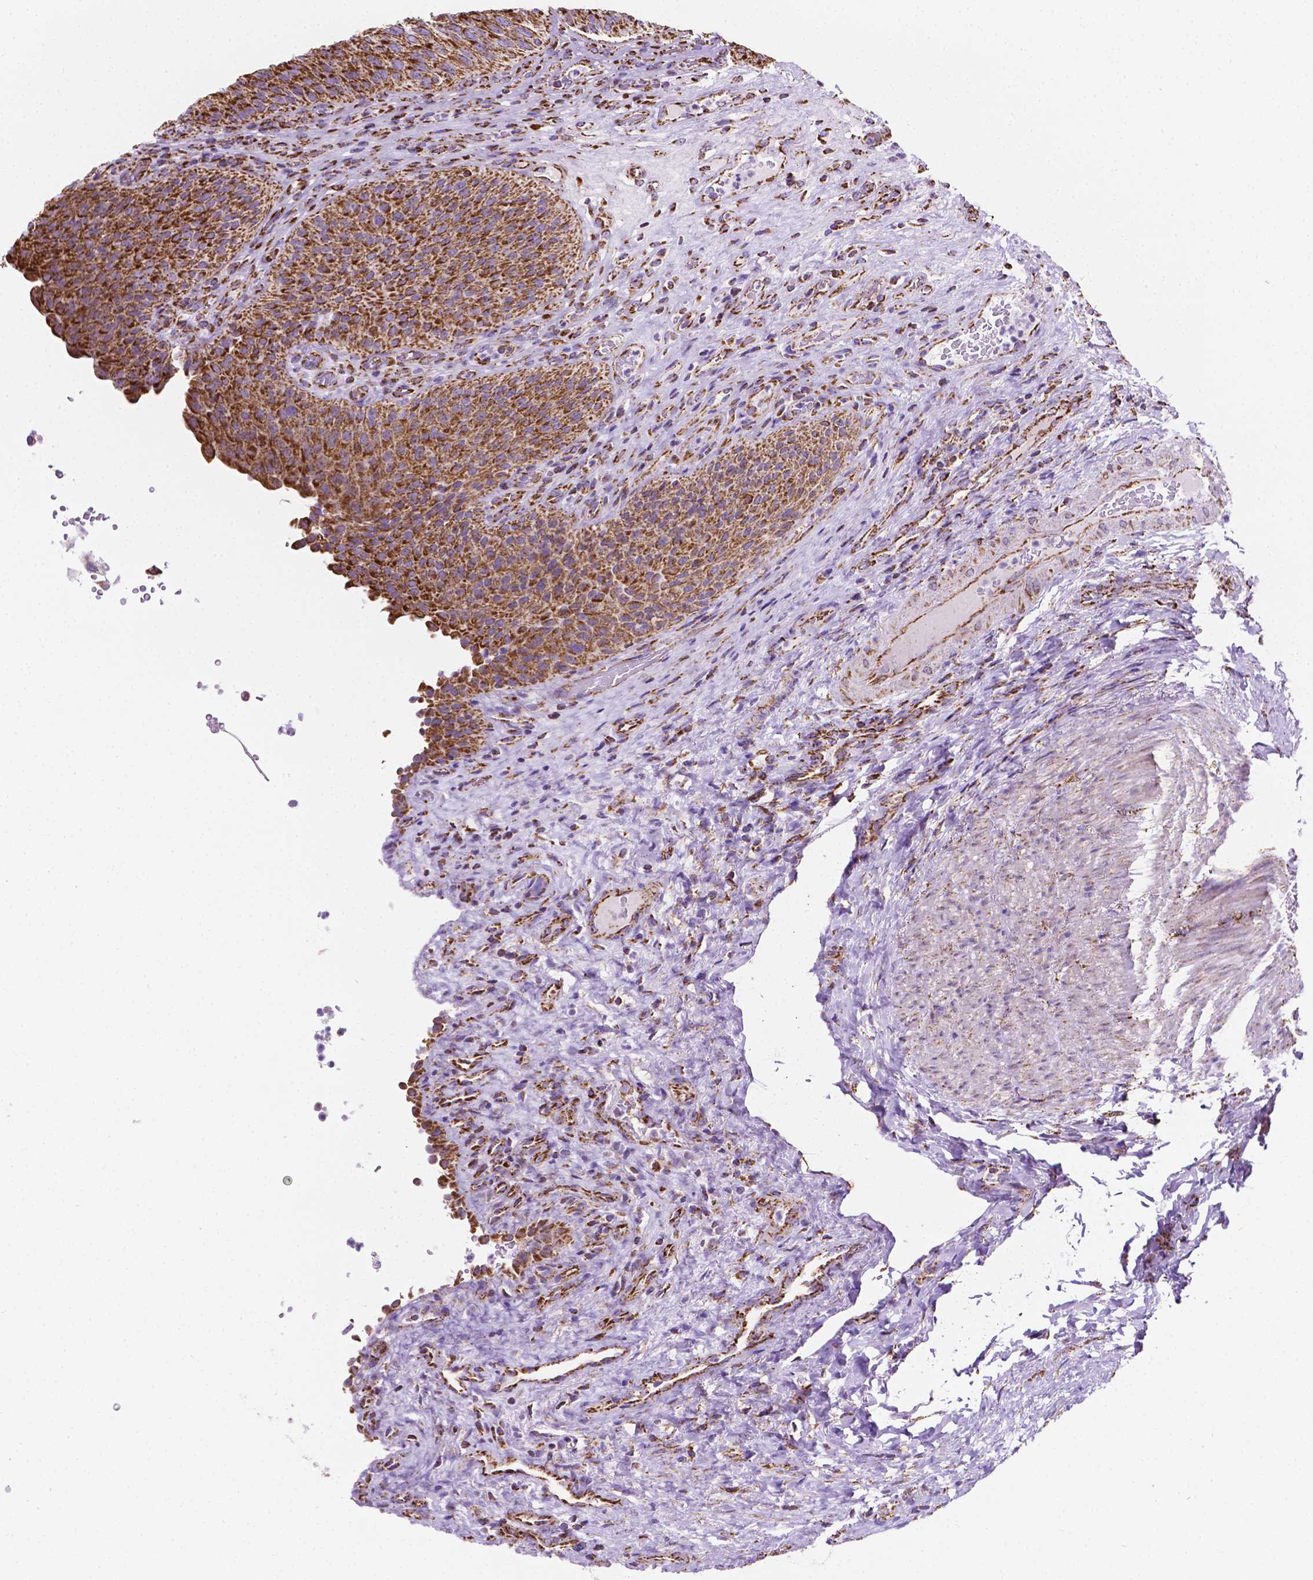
{"staining": {"intensity": "strong", "quantity": ">75%", "location": "cytoplasmic/membranous"}, "tissue": "urinary bladder", "cell_type": "Urothelial cells", "image_type": "normal", "snomed": [{"axis": "morphology", "description": "Normal tissue, NOS"}, {"axis": "topography", "description": "Urinary bladder"}, {"axis": "topography", "description": "Peripheral nerve tissue"}], "caption": "Immunohistochemical staining of benign urinary bladder reveals high levels of strong cytoplasmic/membranous expression in approximately >75% of urothelial cells.", "gene": "RMDN3", "patient": {"sex": "male", "age": 66}}